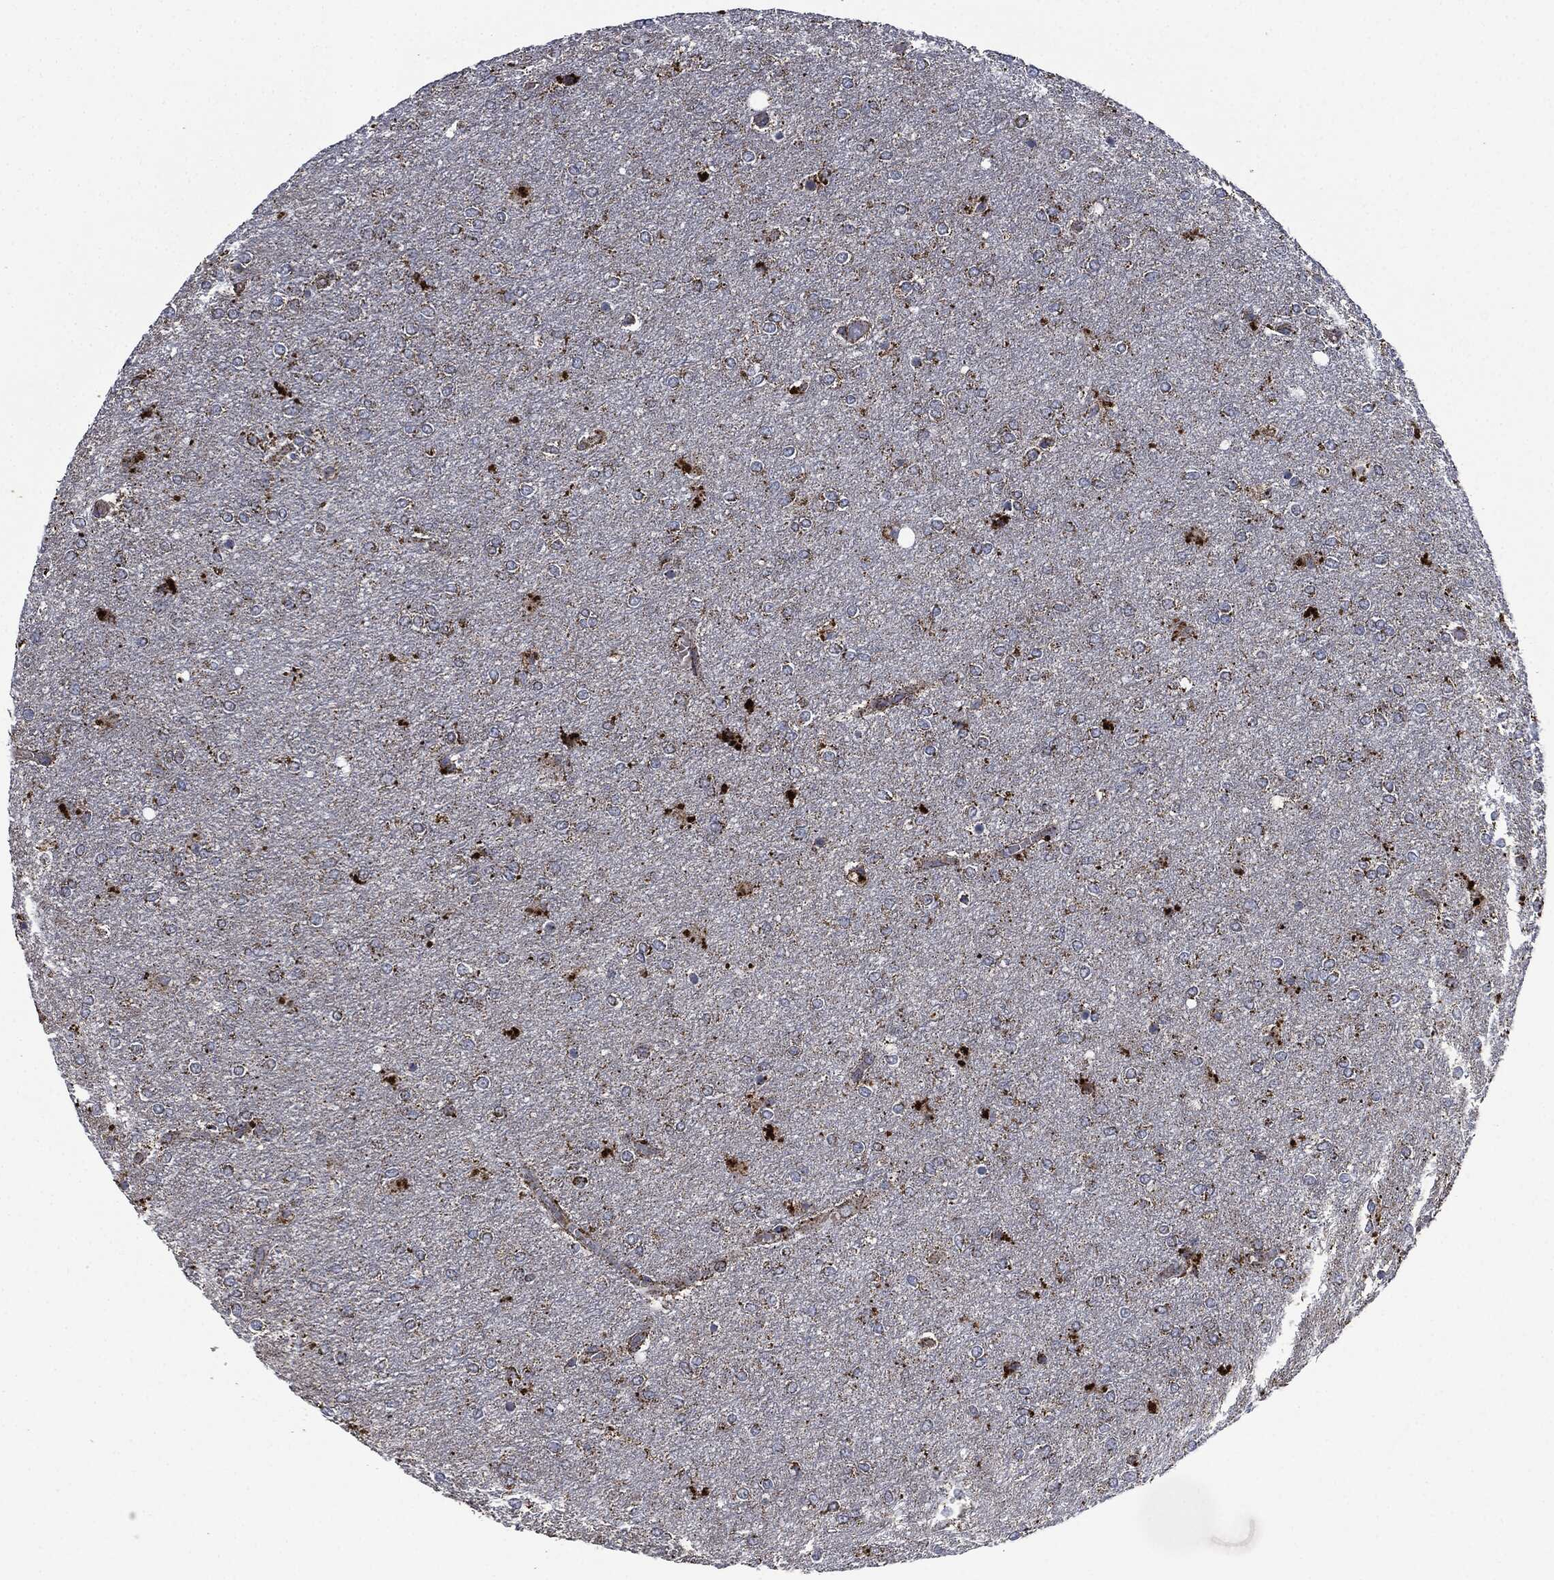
{"staining": {"intensity": "strong", "quantity": "<25%", "location": "cytoplasmic/membranous"}, "tissue": "glioma", "cell_type": "Tumor cells", "image_type": "cancer", "snomed": [{"axis": "morphology", "description": "Glioma, malignant, High grade"}, {"axis": "topography", "description": "Brain"}], "caption": "Strong cytoplasmic/membranous positivity is seen in approximately <25% of tumor cells in glioma. The staining was performed using DAB to visualize the protein expression in brown, while the nuclei were stained in blue with hematoxylin (Magnification: 20x).", "gene": "RYK", "patient": {"sex": "female", "age": 61}}